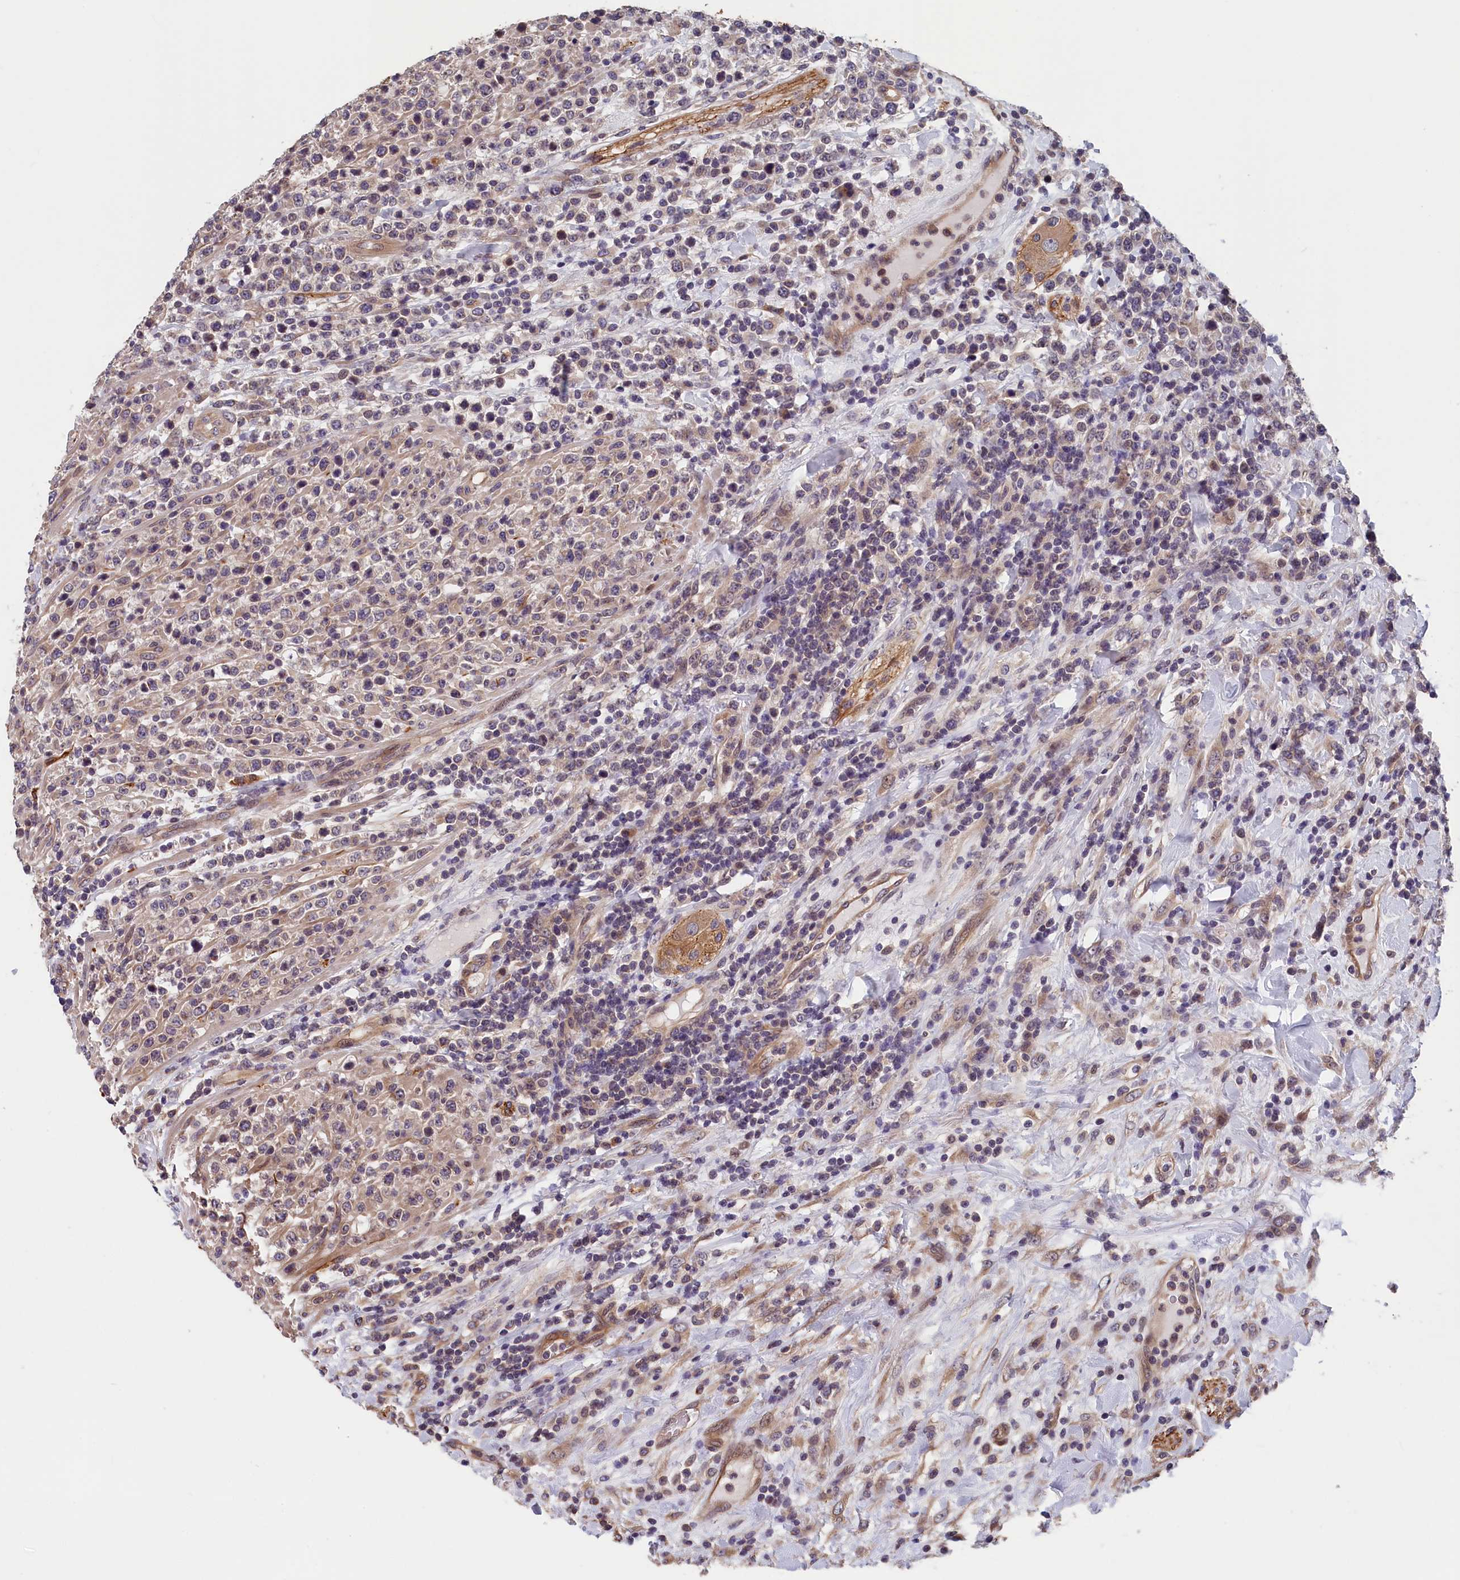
{"staining": {"intensity": "weak", "quantity": "<25%", "location": "cytoplasmic/membranous"}, "tissue": "lymphoma", "cell_type": "Tumor cells", "image_type": "cancer", "snomed": [{"axis": "morphology", "description": "Malignant lymphoma, non-Hodgkin's type, High grade"}, {"axis": "topography", "description": "Colon"}], "caption": "Immunohistochemistry (IHC) image of high-grade malignant lymphoma, non-Hodgkin's type stained for a protein (brown), which reveals no staining in tumor cells.", "gene": "TMEM116", "patient": {"sex": "female", "age": 53}}